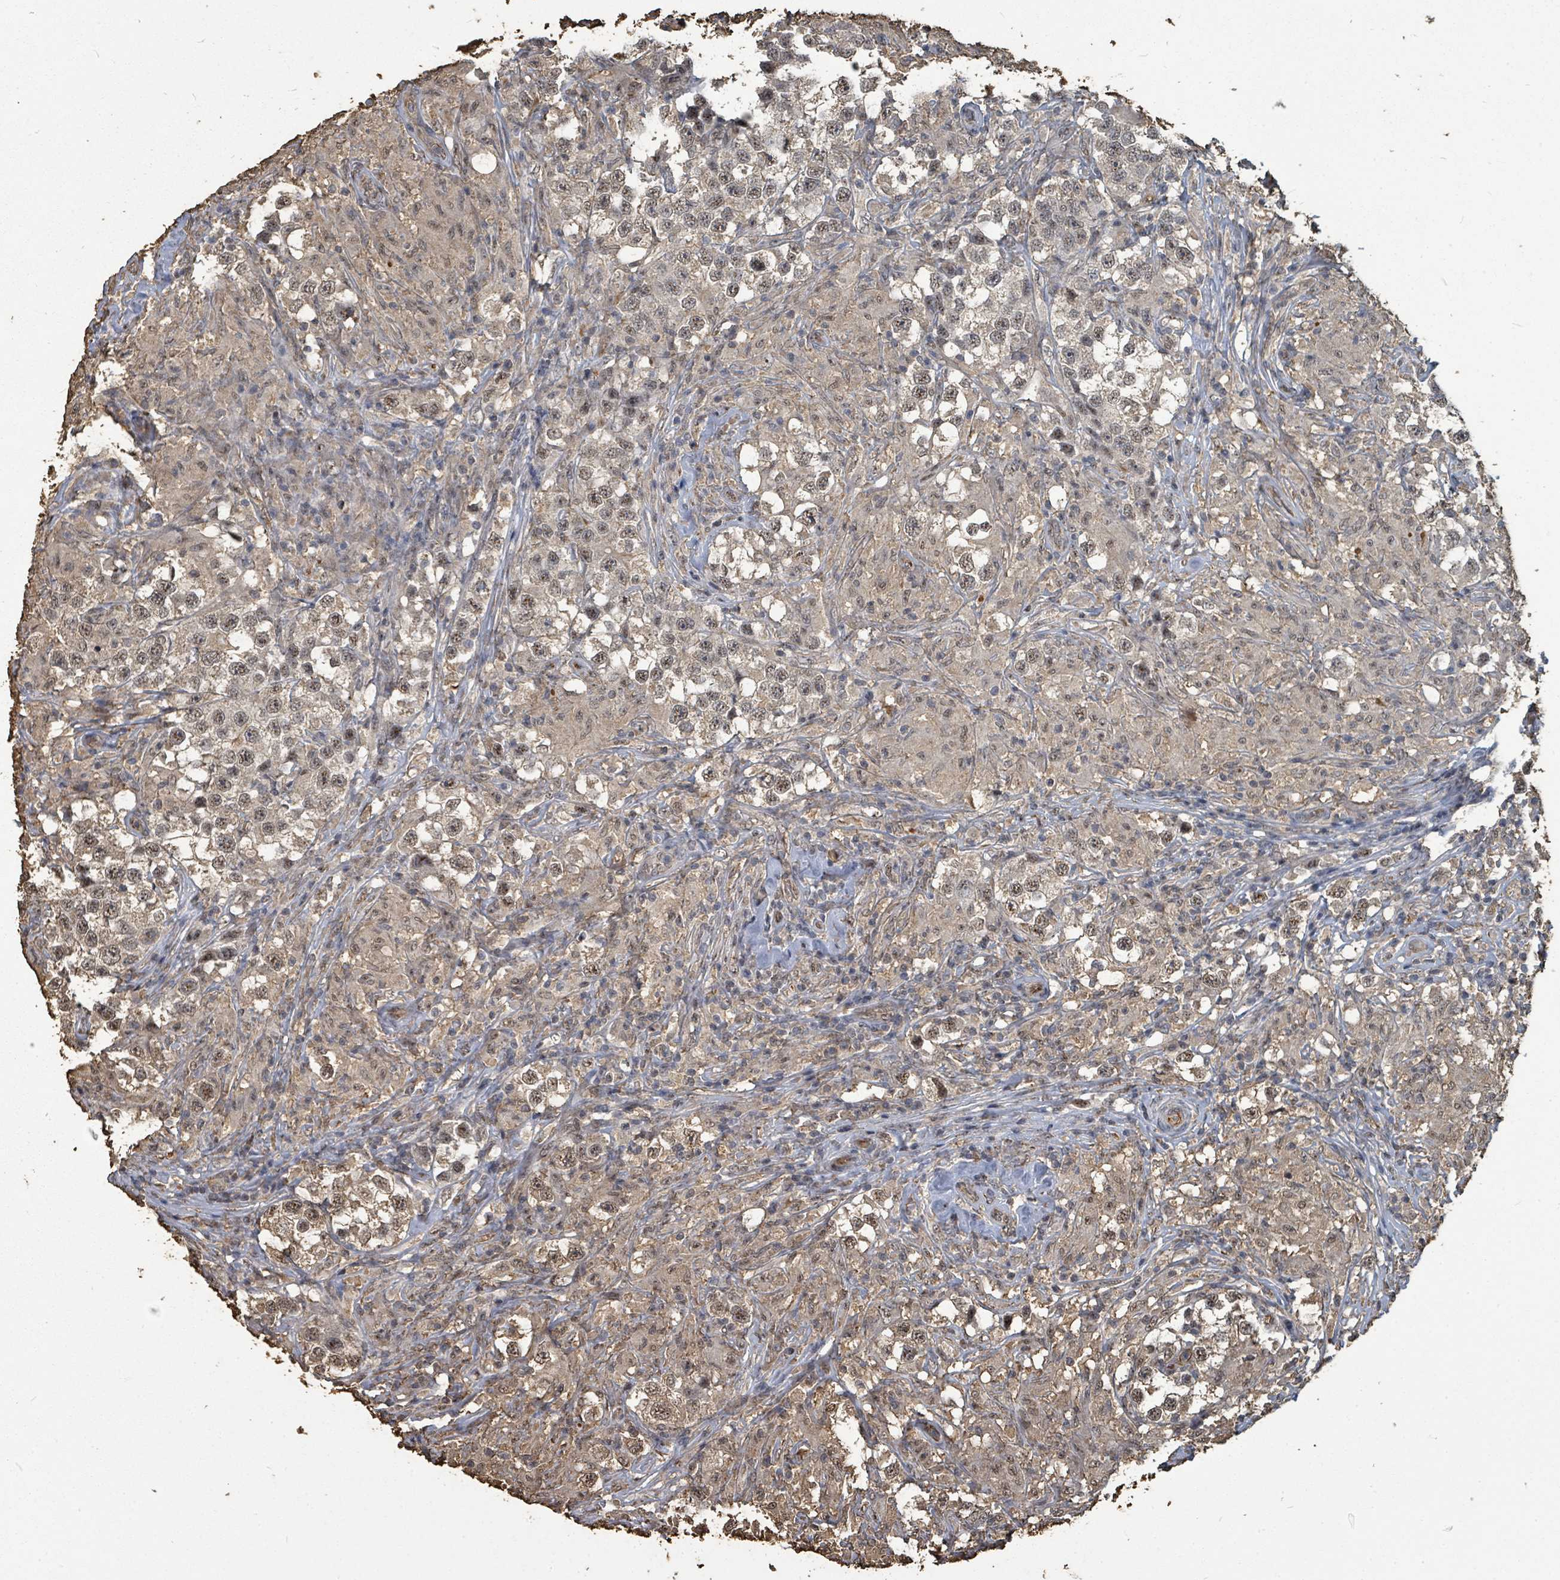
{"staining": {"intensity": "weak", "quantity": ">75%", "location": "cytoplasmic/membranous,nuclear"}, "tissue": "testis cancer", "cell_type": "Tumor cells", "image_type": "cancer", "snomed": [{"axis": "morphology", "description": "Seminoma, NOS"}, {"axis": "topography", "description": "Testis"}], "caption": "This is an image of immunohistochemistry (IHC) staining of testis cancer, which shows weak staining in the cytoplasmic/membranous and nuclear of tumor cells.", "gene": "C6orf52", "patient": {"sex": "male", "age": 46}}